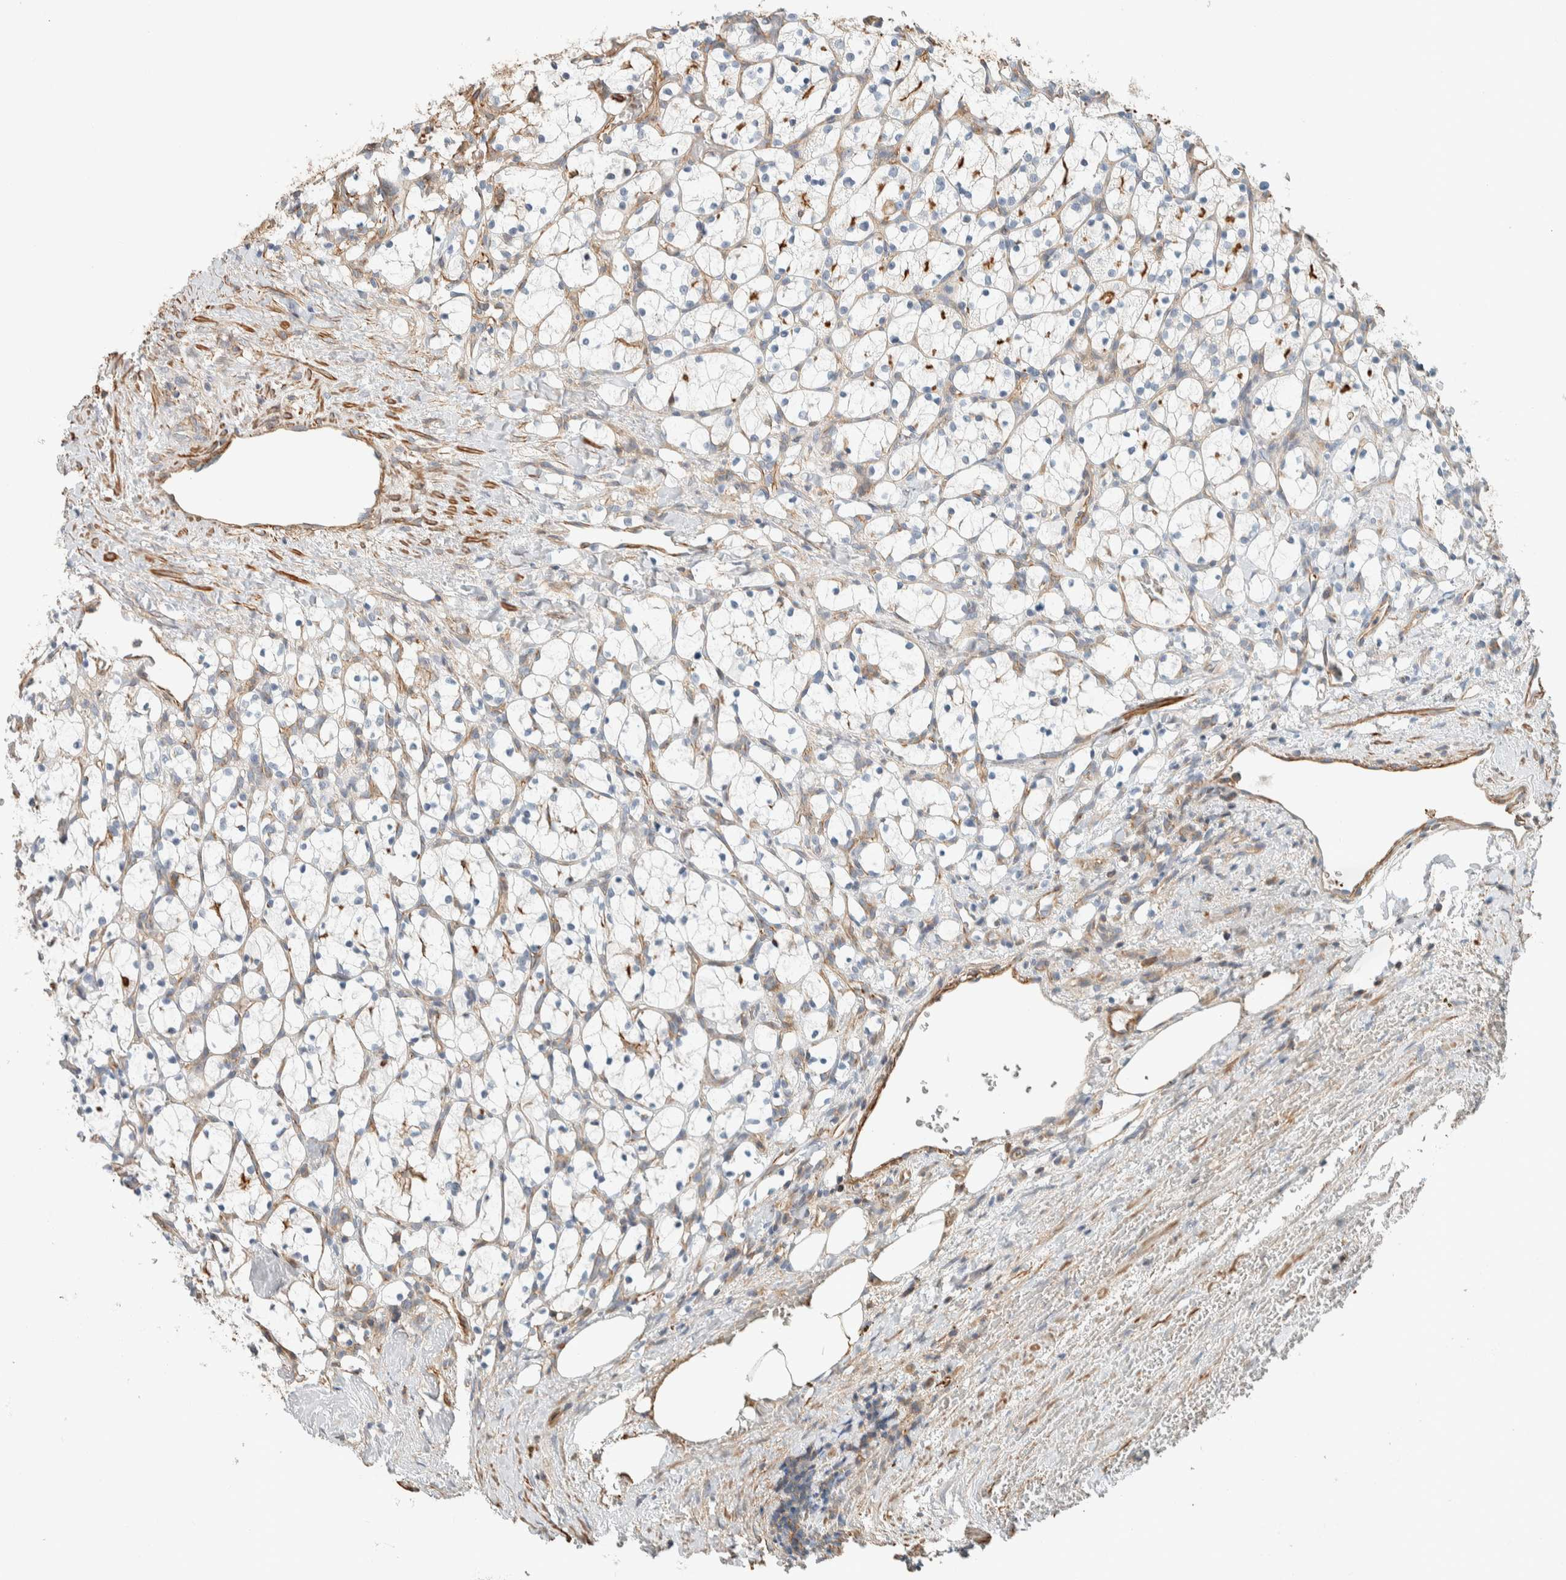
{"staining": {"intensity": "negative", "quantity": "none", "location": "none"}, "tissue": "renal cancer", "cell_type": "Tumor cells", "image_type": "cancer", "snomed": [{"axis": "morphology", "description": "Adenocarcinoma, NOS"}, {"axis": "topography", "description": "Kidney"}], "caption": "Tumor cells are negative for protein expression in human renal adenocarcinoma.", "gene": "CTBP2", "patient": {"sex": "female", "age": 69}}